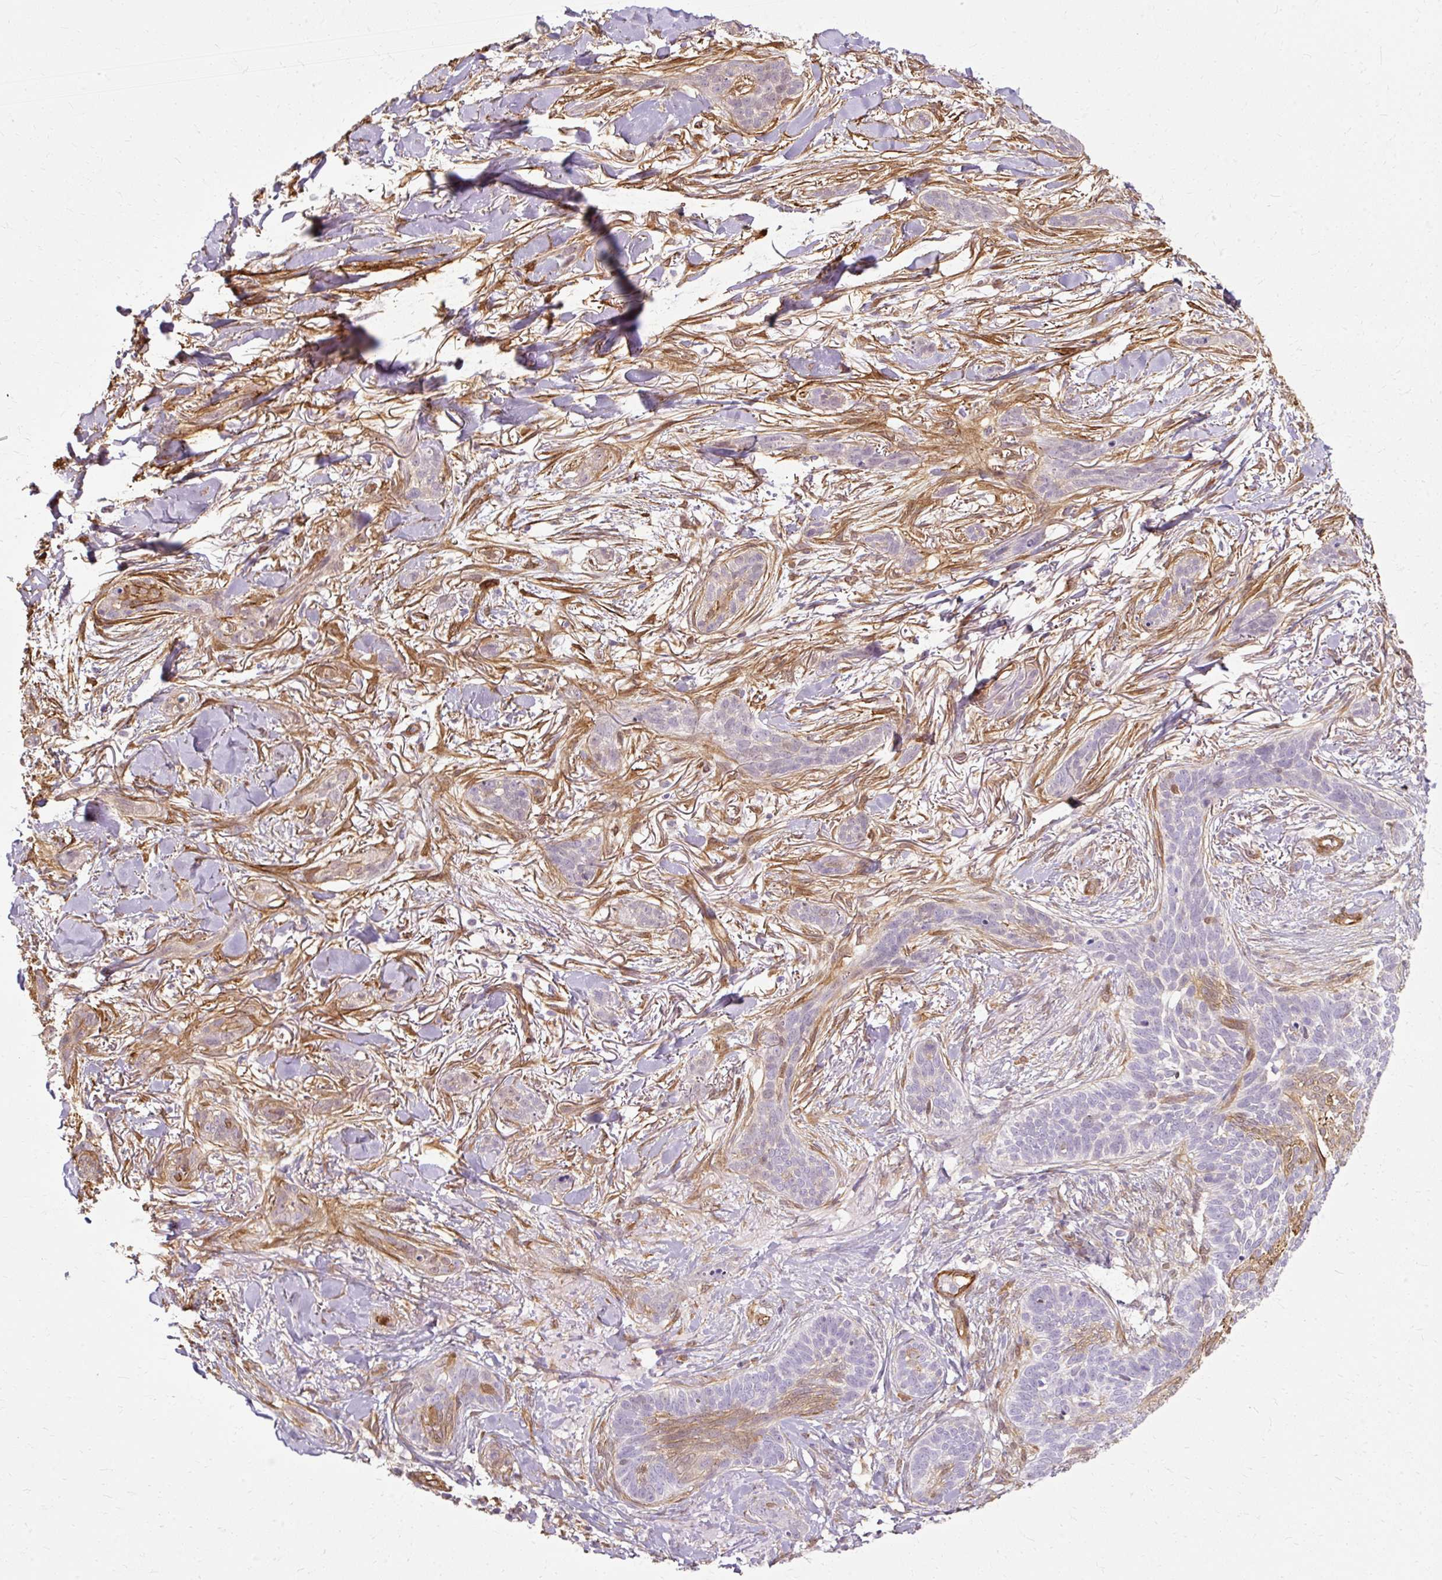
{"staining": {"intensity": "weak", "quantity": "<25%", "location": "cytoplasmic/membranous"}, "tissue": "skin cancer", "cell_type": "Tumor cells", "image_type": "cancer", "snomed": [{"axis": "morphology", "description": "Basal cell carcinoma"}, {"axis": "topography", "description": "Skin"}], "caption": "A photomicrograph of skin basal cell carcinoma stained for a protein reveals no brown staining in tumor cells.", "gene": "CNN3", "patient": {"sex": "male", "age": 52}}